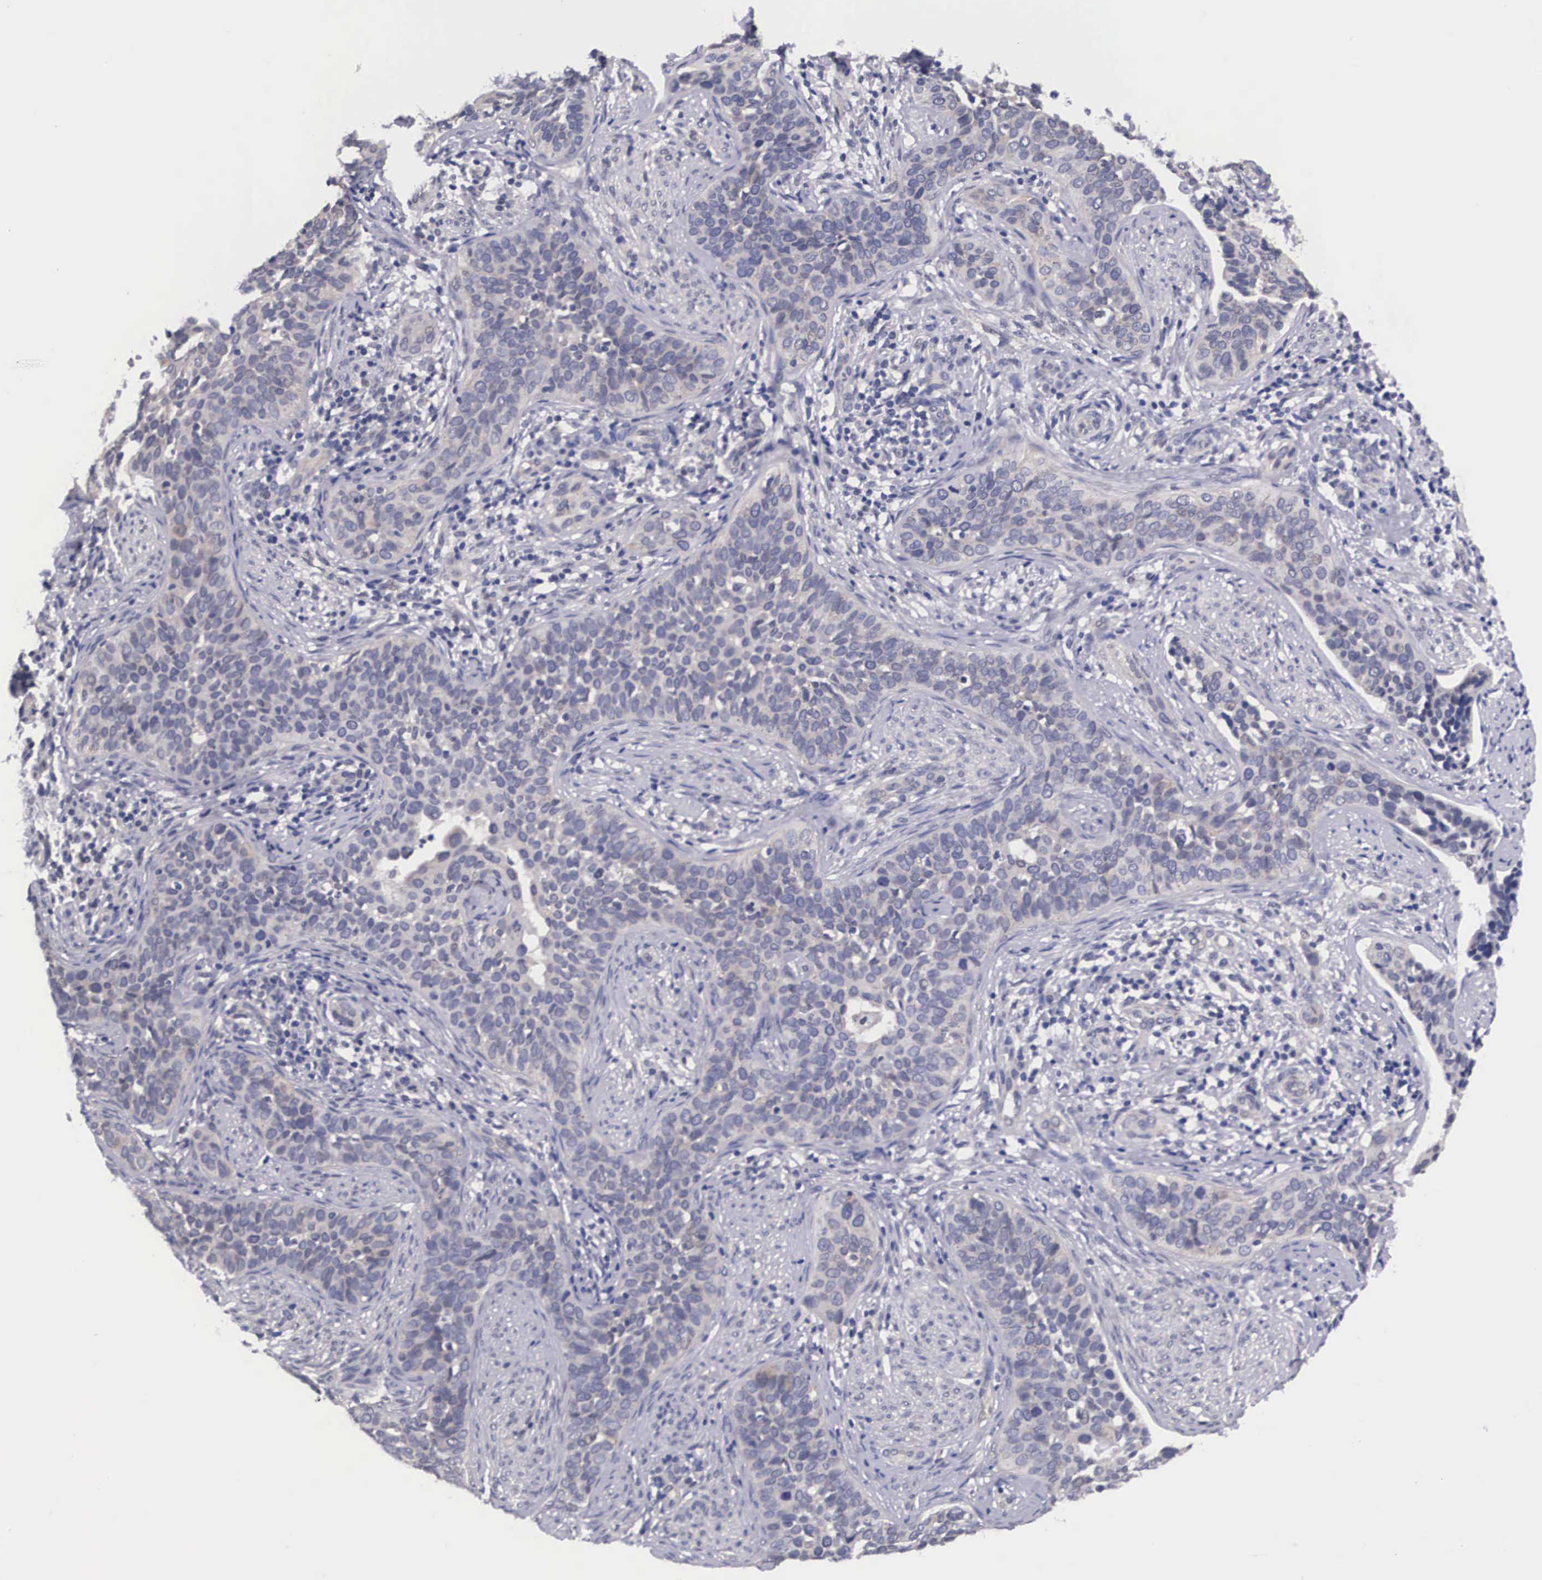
{"staining": {"intensity": "negative", "quantity": "none", "location": "none"}, "tissue": "cervical cancer", "cell_type": "Tumor cells", "image_type": "cancer", "snomed": [{"axis": "morphology", "description": "Squamous cell carcinoma, NOS"}, {"axis": "topography", "description": "Cervix"}], "caption": "Immunohistochemistry micrograph of human cervical cancer (squamous cell carcinoma) stained for a protein (brown), which exhibits no positivity in tumor cells.", "gene": "OTX2", "patient": {"sex": "female", "age": 31}}